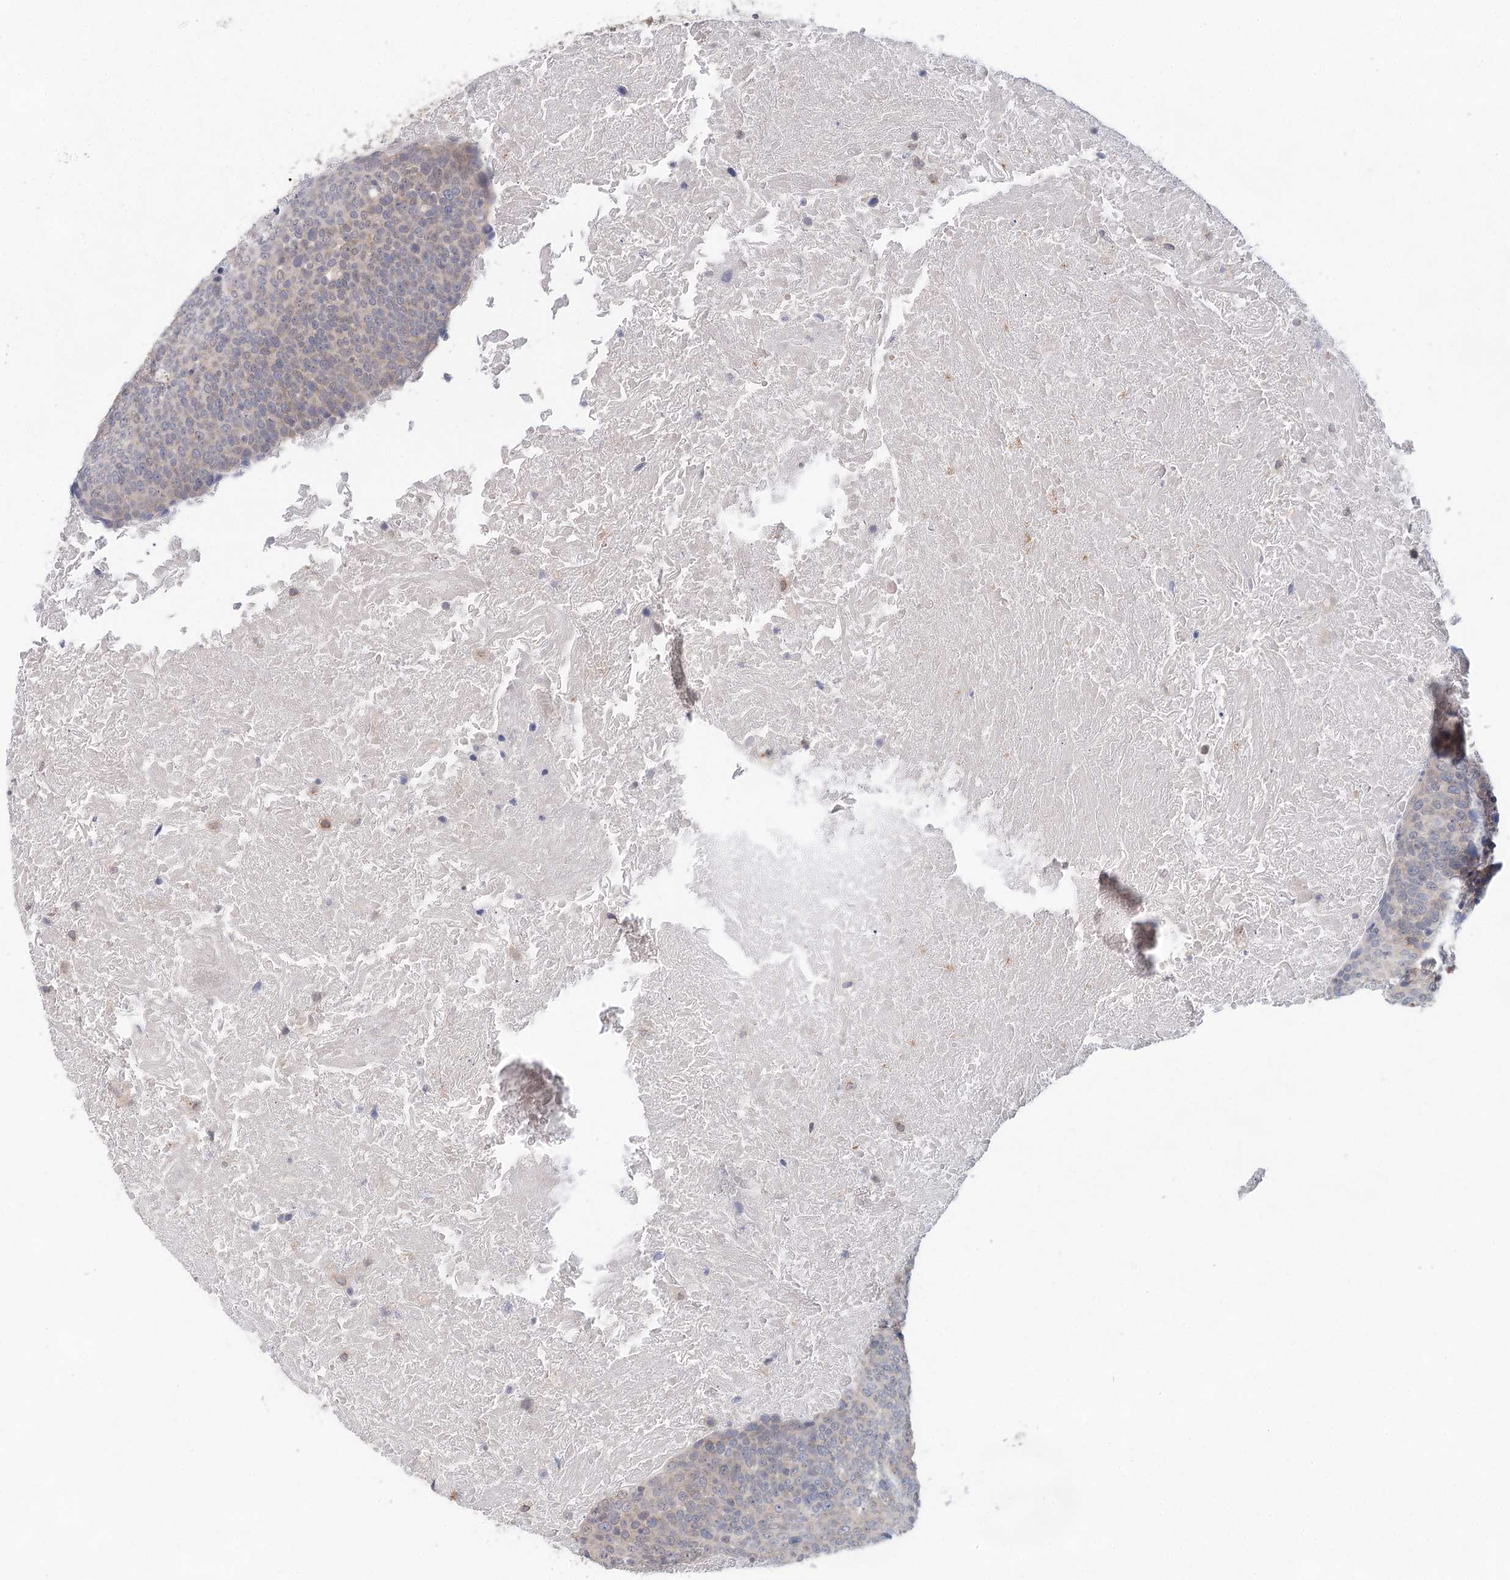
{"staining": {"intensity": "weak", "quantity": "25%-75%", "location": "cytoplasmic/membranous"}, "tissue": "head and neck cancer", "cell_type": "Tumor cells", "image_type": "cancer", "snomed": [{"axis": "morphology", "description": "Squamous cell carcinoma, NOS"}, {"axis": "morphology", "description": "Squamous cell carcinoma, metastatic, NOS"}, {"axis": "topography", "description": "Lymph node"}, {"axis": "topography", "description": "Head-Neck"}], "caption": "This is an image of immunohistochemistry staining of squamous cell carcinoma (head and neck), which shows weak staining in the cytoplasmic/membranous of tumor cells.", "gene": "BLTP1", "patient": {"sex": "male", "age": 62}}